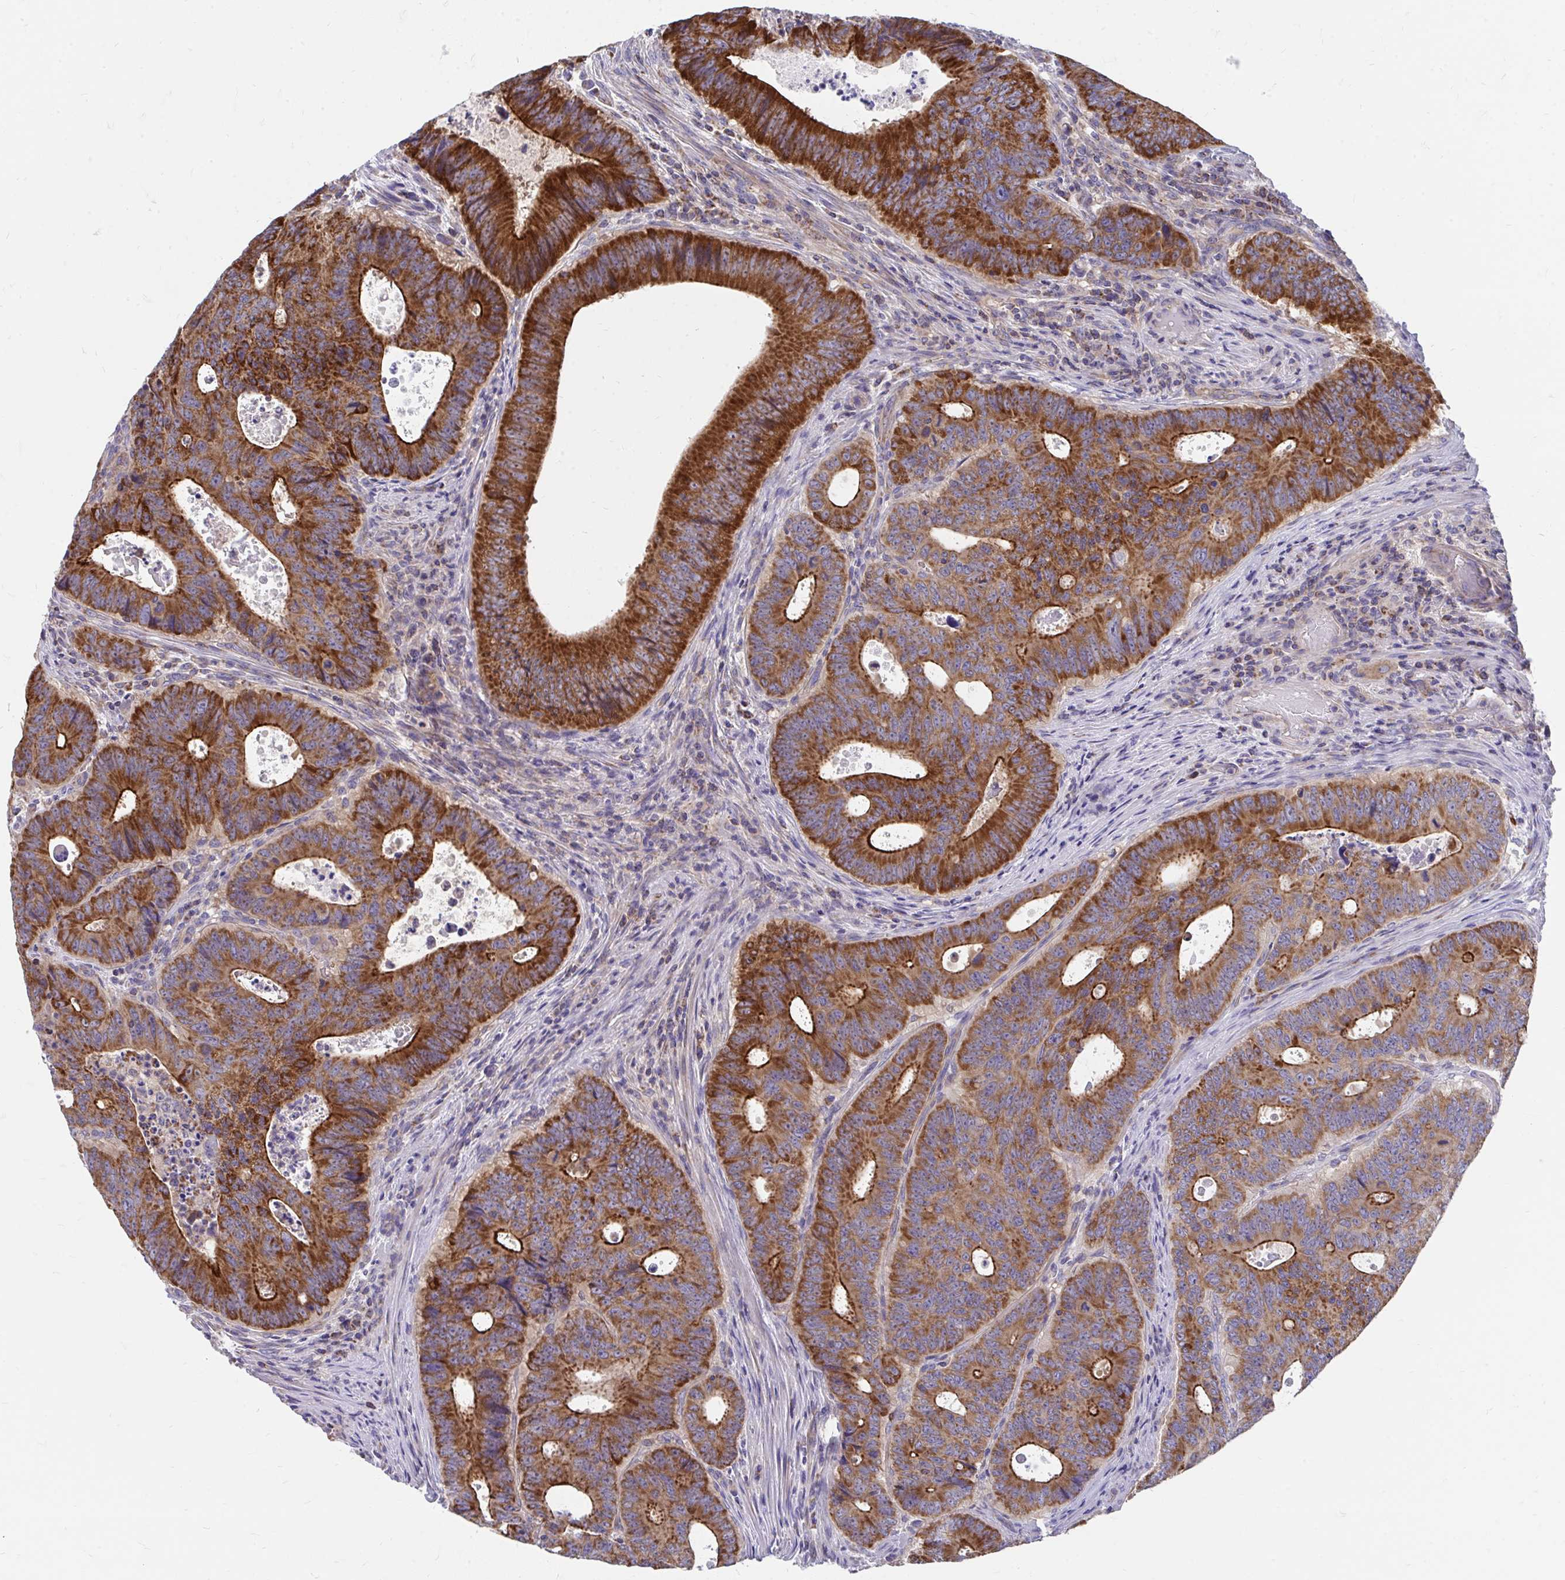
{"staining": {"intensity": "strong", "quantity": ">75%", "location": "cytoplasmic/membranous"}, "tissue": "colorectal cancer", "cell_type": "Tumor cells", "image_type": "cancer", "snomed": [{"axis": "morphology", "description": "Adenocarcinoma, NOS"}, {"axis": "topography", "description": "Colon"}], "caption": "This image shows immunohistochemistry staining of human colorectal adenocarcinoma, with high strong cytoplasmic/membranous positivity in approximately >75% of tumor cells.", "gene": "FHIP1B", "patient": {"sex": "male", "age": 62}}